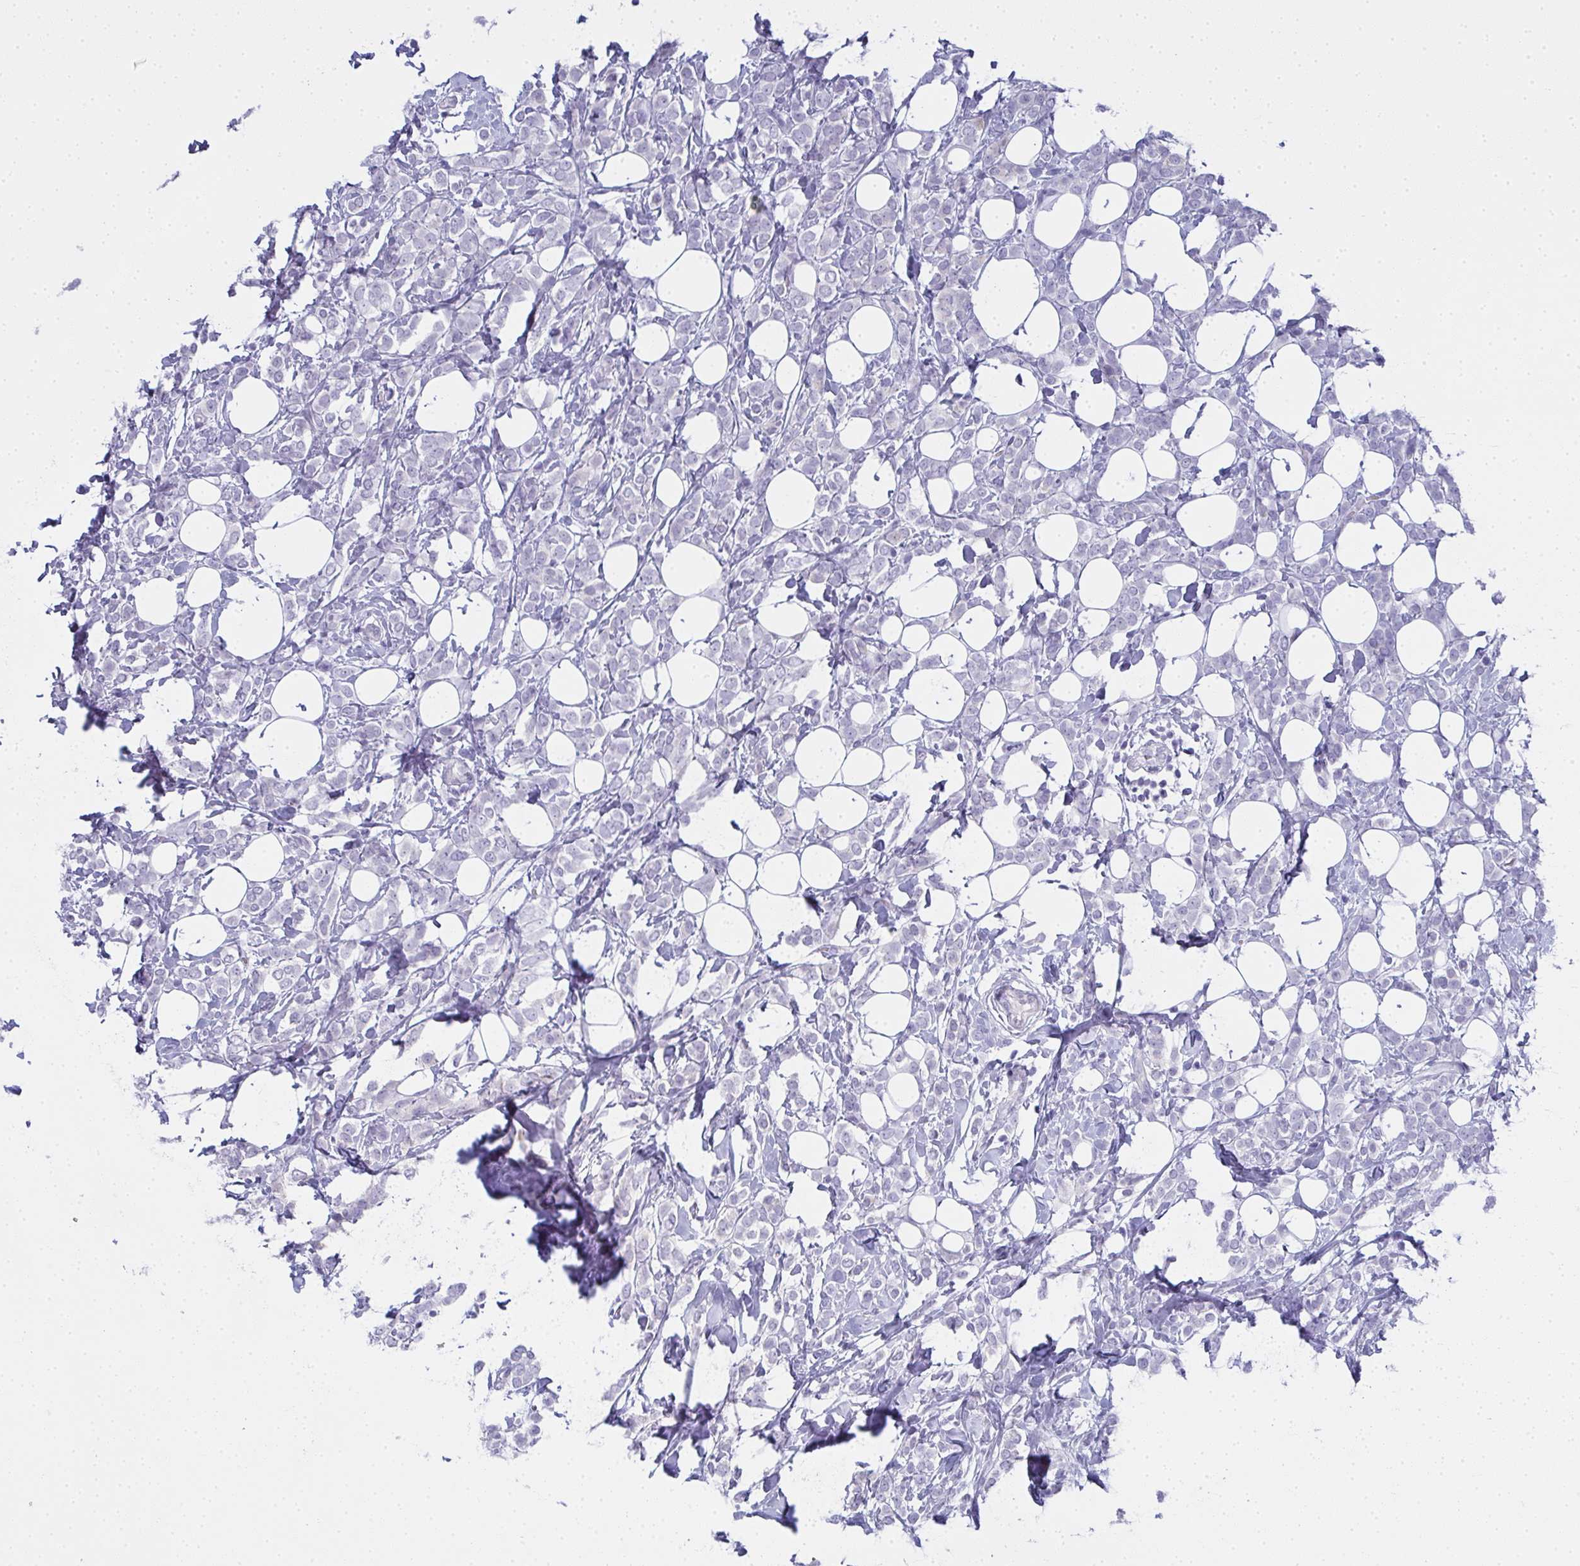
{"staining": {"intensity": "negative", "quantity": "none", "location": "none"}, "tissue": "breast cancer", "cell_type": "Tumor cells", "image_type": "cancer", "snomed": [{"axis": "morphology", "description": "Lobular carcinoma"}, {"axis": "topography", "description": "Breast"}], "caption": "A high-resolution histopathology image shows IHC staining of breast lobular carcinoma, which reveals no significant staining in tumor cells.", "gene": "SLC36A2", "patient": {"sex": "female", "age": 49}}